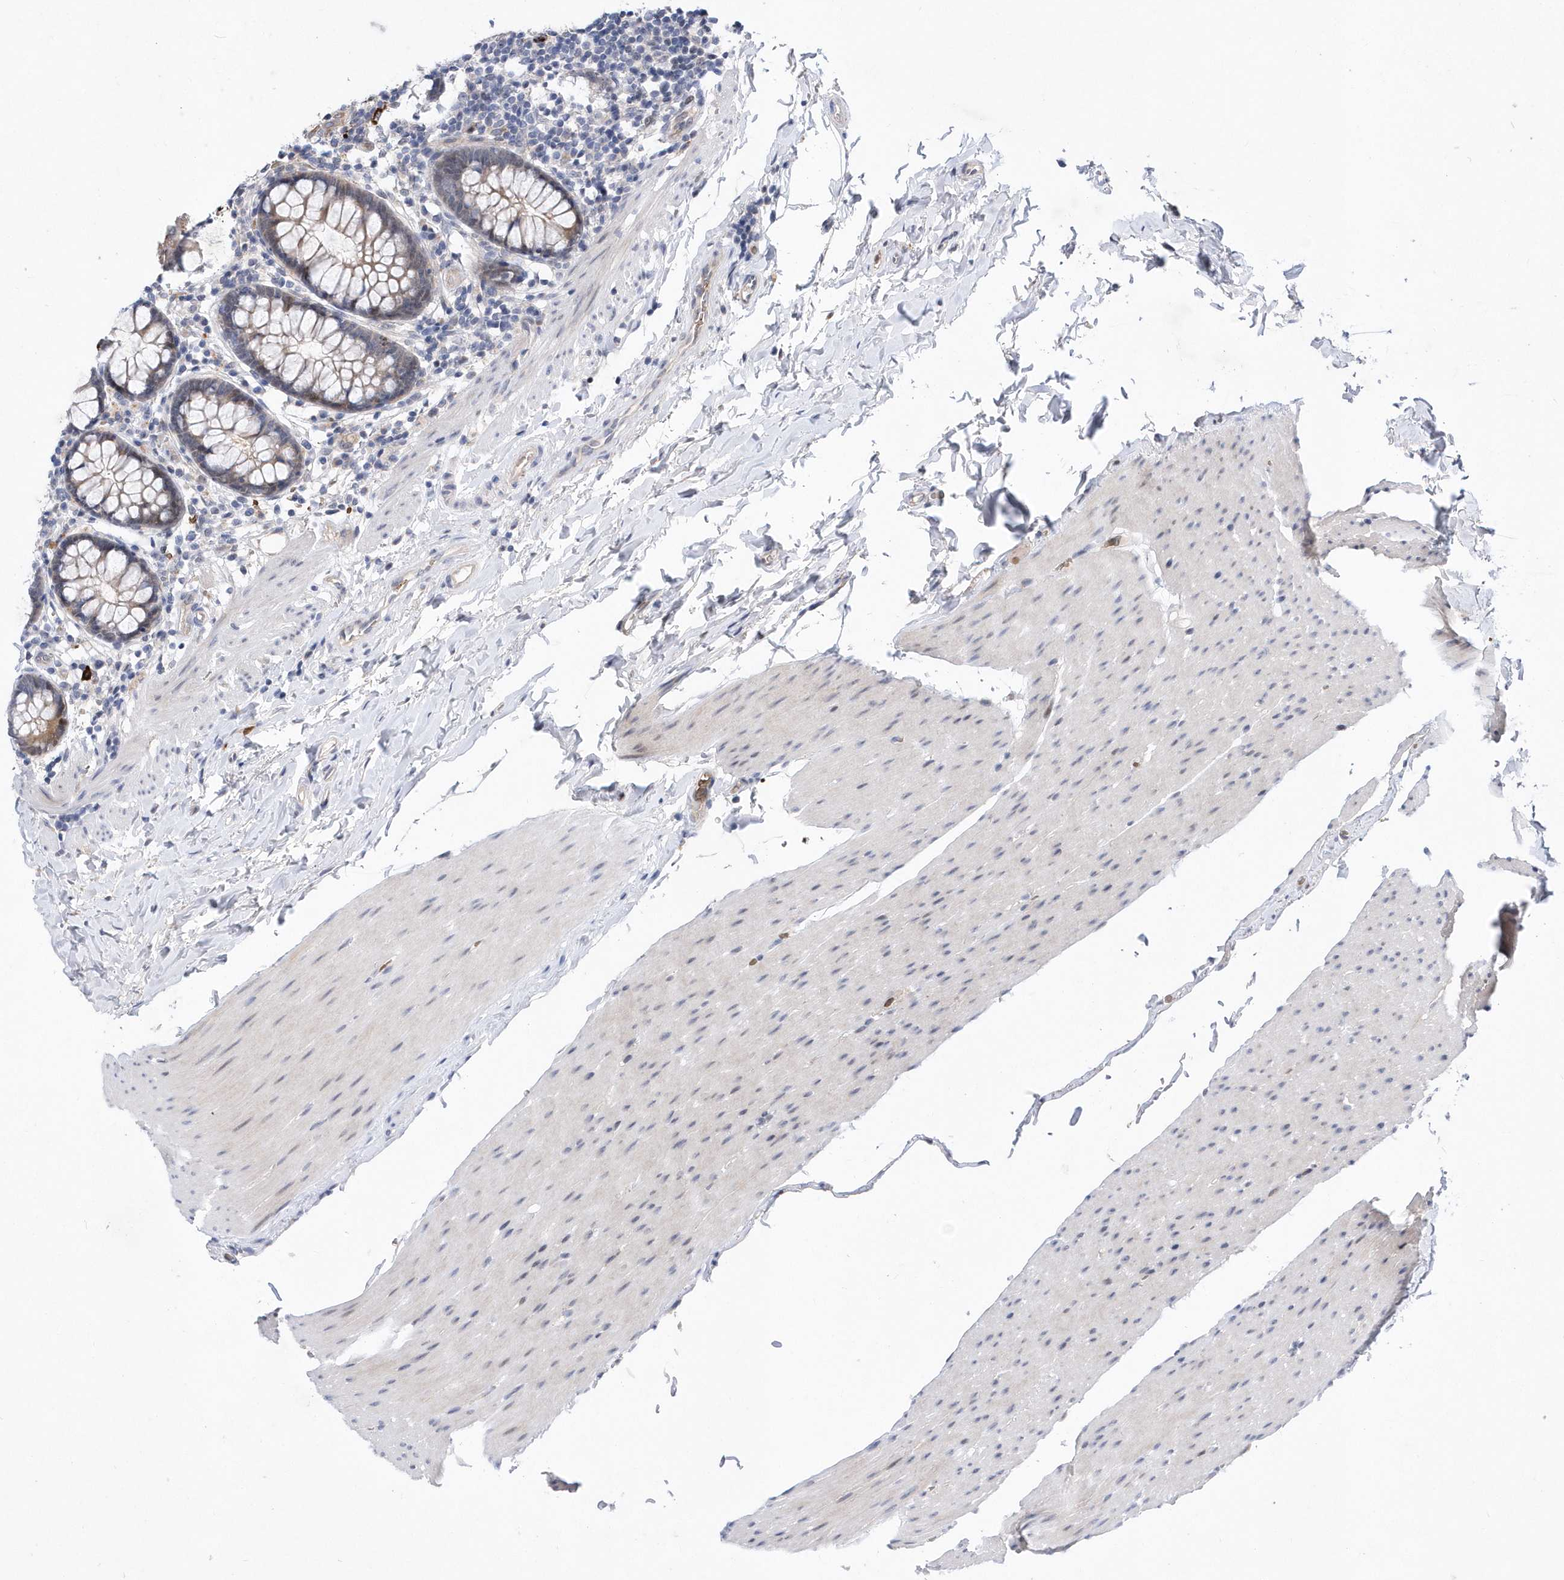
{"staining": {"intensity": "weak", "quantity": "25%-75%", "location": "cytoplasmic/membranous"}, "tissue": "colon", "cell_type": "Endothelial cells", "image_type": "normal", "snomed": [{"axis": "morphology", "description": "Normal tissue, NOS"}, {"axis": "topography", "description": "Colon"}], "caption": "Unremarkable colon was stained to show a protein in brown. There is low levels of weak cytoplasmic/membranous positivity in approximately 25%-75% of endothelial cells.", "gene": "ZNF875", "patient": {"sex": "female", "age": 80}}